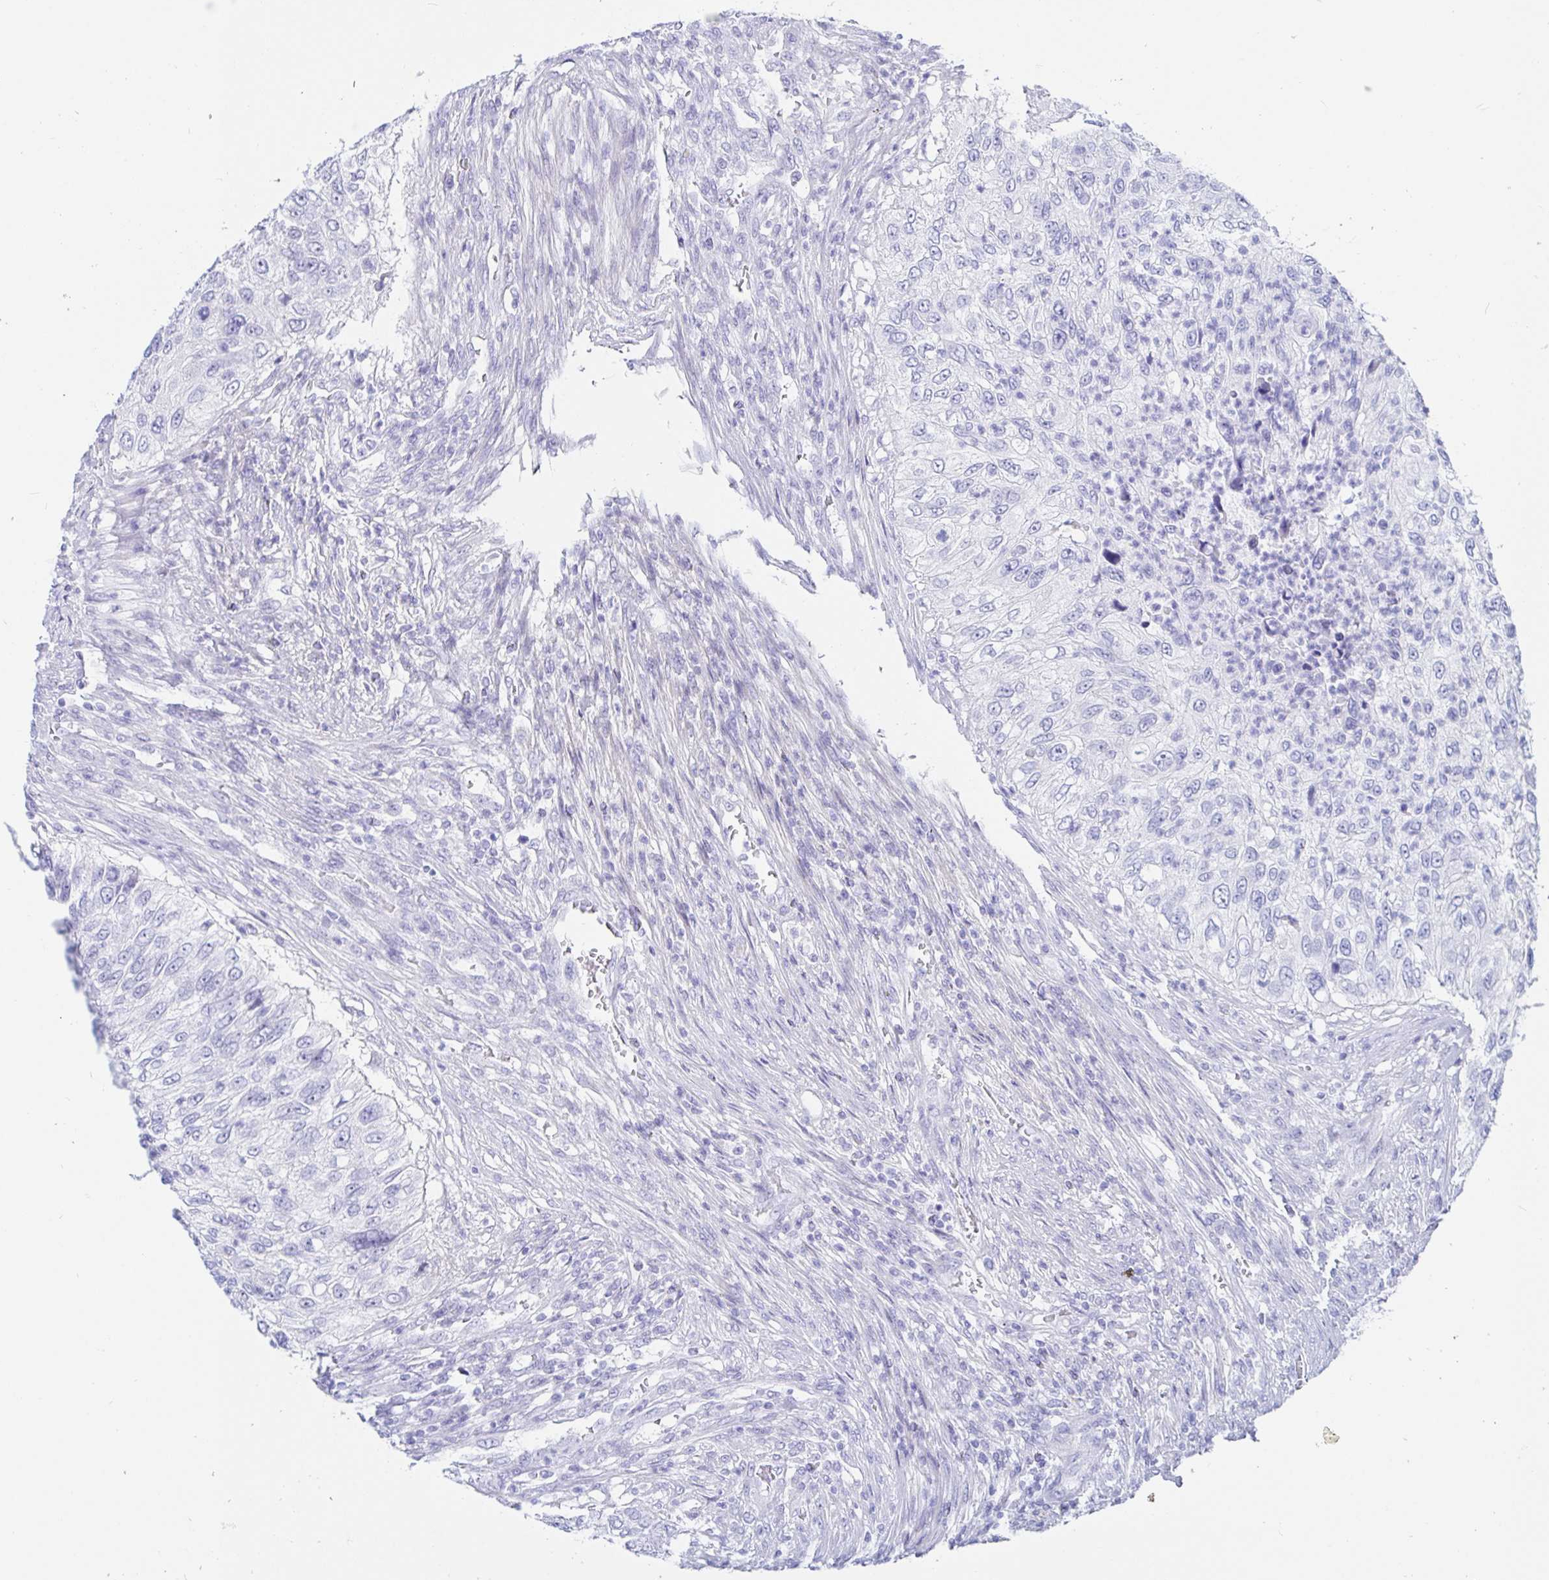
{"staining": {"intensity": "negative", "quantity": "none", "location": "none"}, "tissue": "urothelial cancer", "cell_type": "Tumor cells", "image_type": "cancer", "snomed": [{"axis": "morphology", "description": "Urothelial carcinoma, High grade"}, {"axis": "topography", "description": "Urinary bladder"}], "caption": "Protein analysis of urothelial cancer shows no significant staining in tumor cells.", "gene": "KCNH6", "patient": {"sex": "female", "age": 60}}